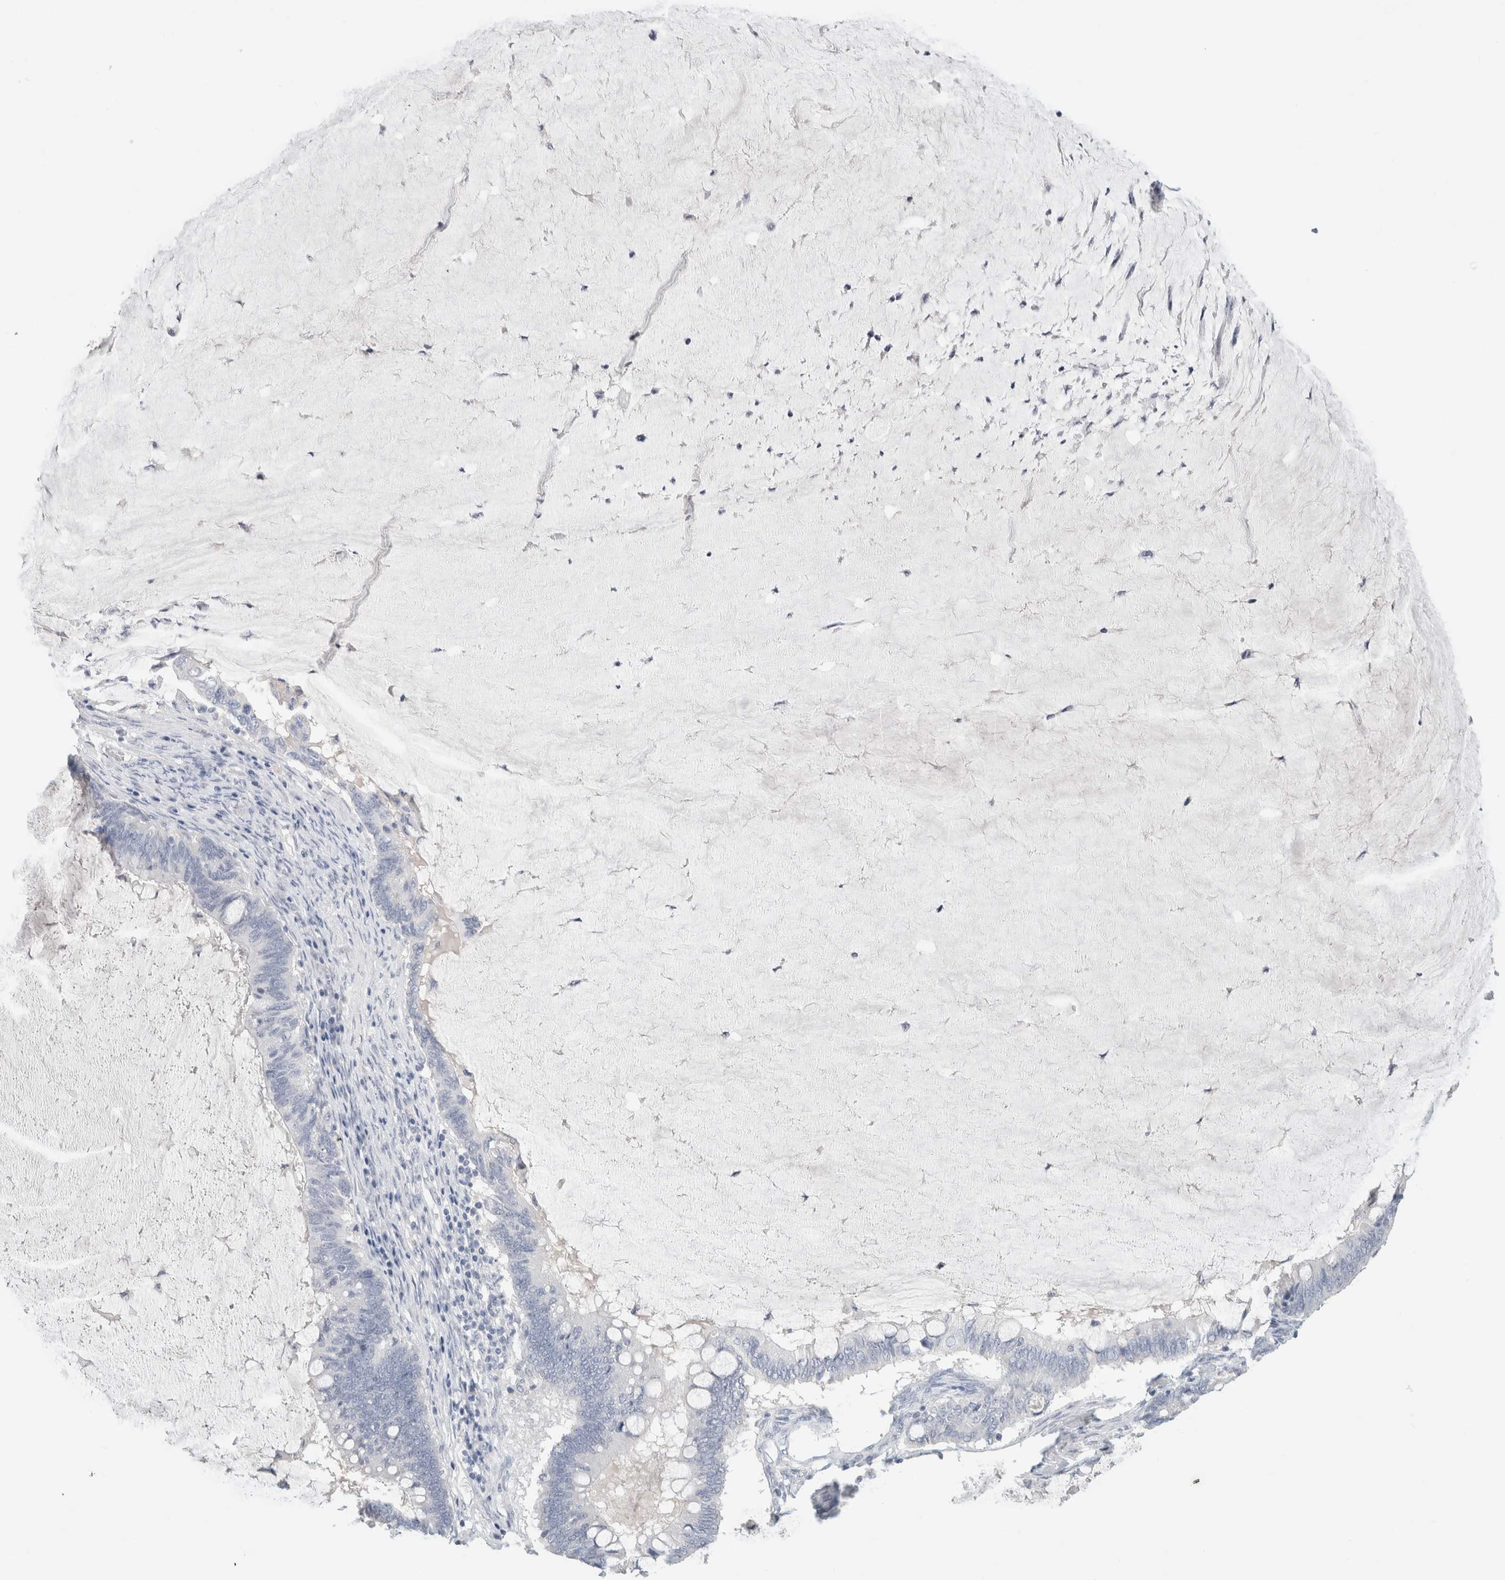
{"staining": {"intensity": "negative", "quantity": "none", "location": "none"}, "tissue": "ovarian cancer", "cell_type": "Tumor cells", "image_type": "cancer", "snomed": [{"axis": "morphology", "description": "Cystadenocarcinoma, mucinous, NOS"}, {"axis": "topography", "description": "Ovary"}], "caption": "The image shows no staining of tumor cells in ovarian cancer (mucinous cystadenocarcinoma).", "gene": "BCAN", "patient": {"sex": "female", "age": 61}}